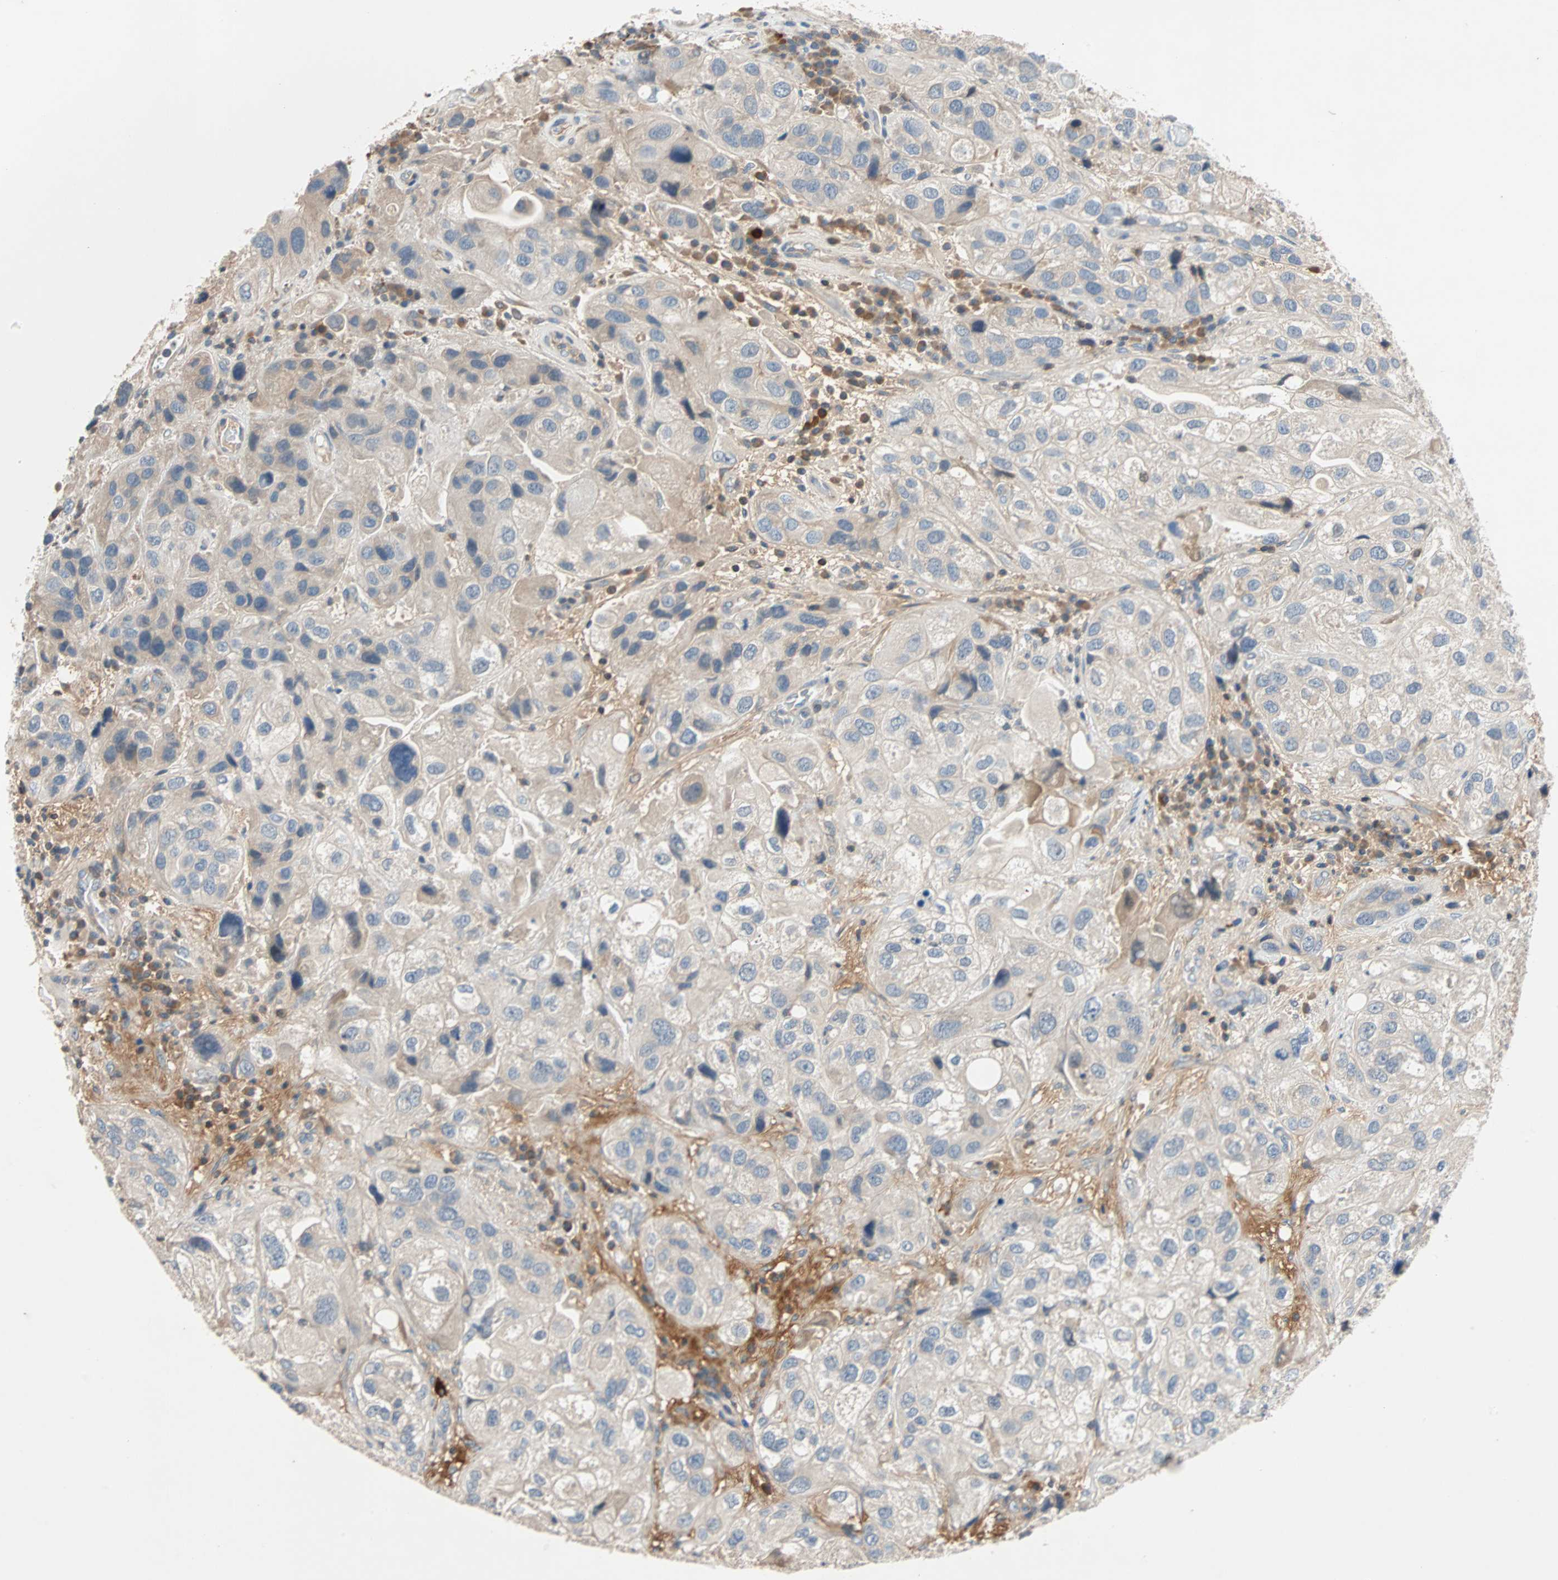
{"staining": {"intensity": "negative", "quantity": "none", "location": "none"}, "tissue": "urothelial cancer", "cell_type": "Tumor cells", "image_type": "cancer", "snomed": [{"axis": "morphology", "description": "Urothelial carcinoma, High grade"}, {"axis": "topography", "description": "Urinary bladder"}], "caption": "Immunohistochemistry (IHC) micrograph of high-grade urothelial carcinoma stained for a protein (brown), which reveals no expression in tumor cells.", "gene": "MAP4K1", "patient": {"sex": "female", "age": 64}}